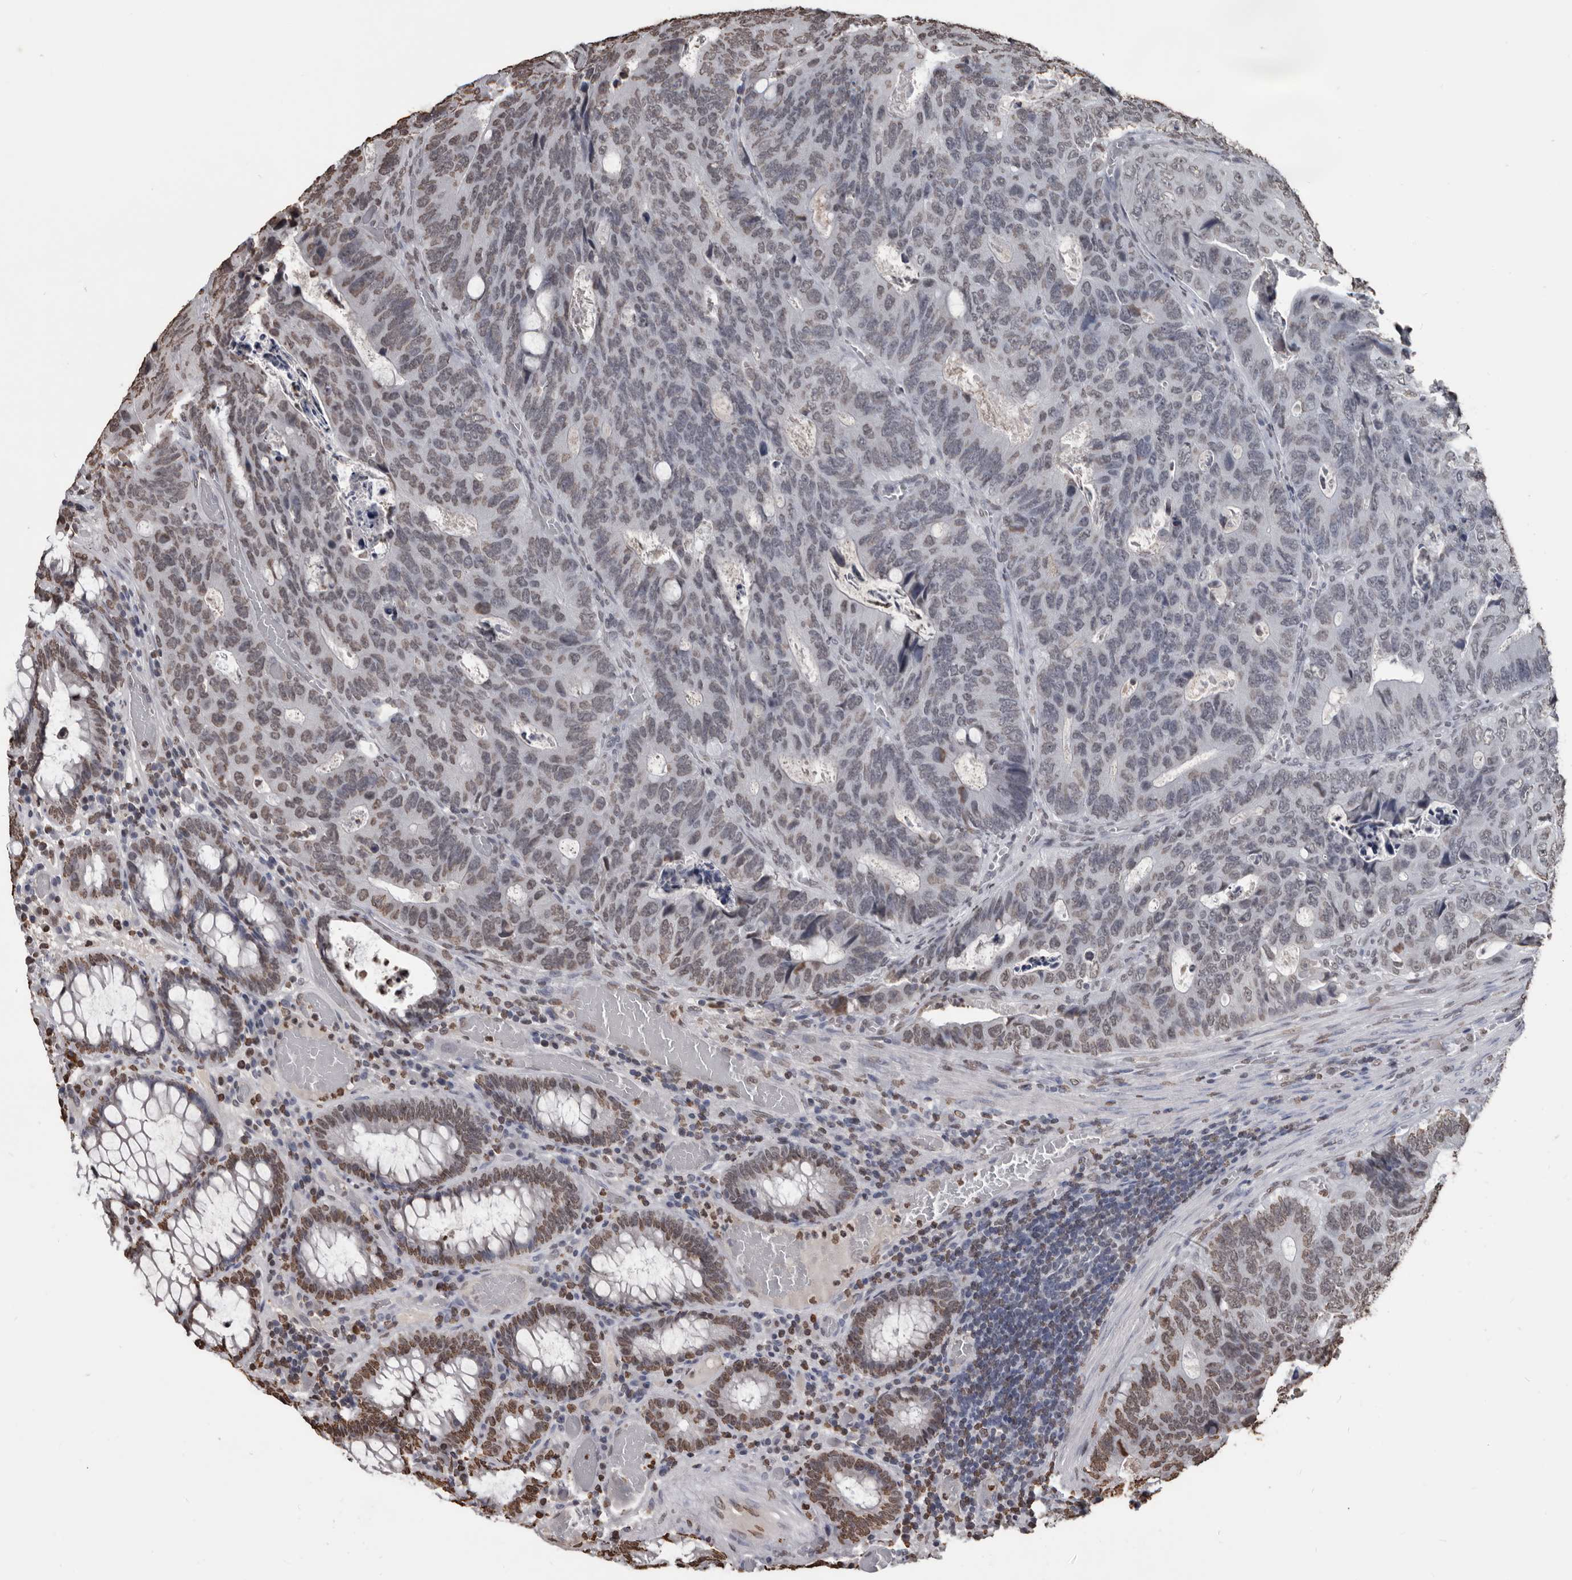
{"staining": {"intensity": "moderate", "quantity": "25%-75%", "location": "nuclear"}, "tissue": "colorectal cancer", "cell_type": "Tumor cells", "image_type": "cancer", "snomed": [{"axis": "morphology", "description": "Adenocarcinoma, NOS"}, {"axis": "topography", "description": "Colon"}], "caption": "Colorectal adenocarcinoma was stained to show a protein in brown. There is medium levels of moderate nuclear expression in about 25%-75% of tumor cells.", "gene": "AHR", "patient": {"sex": "male", "age": 87}}